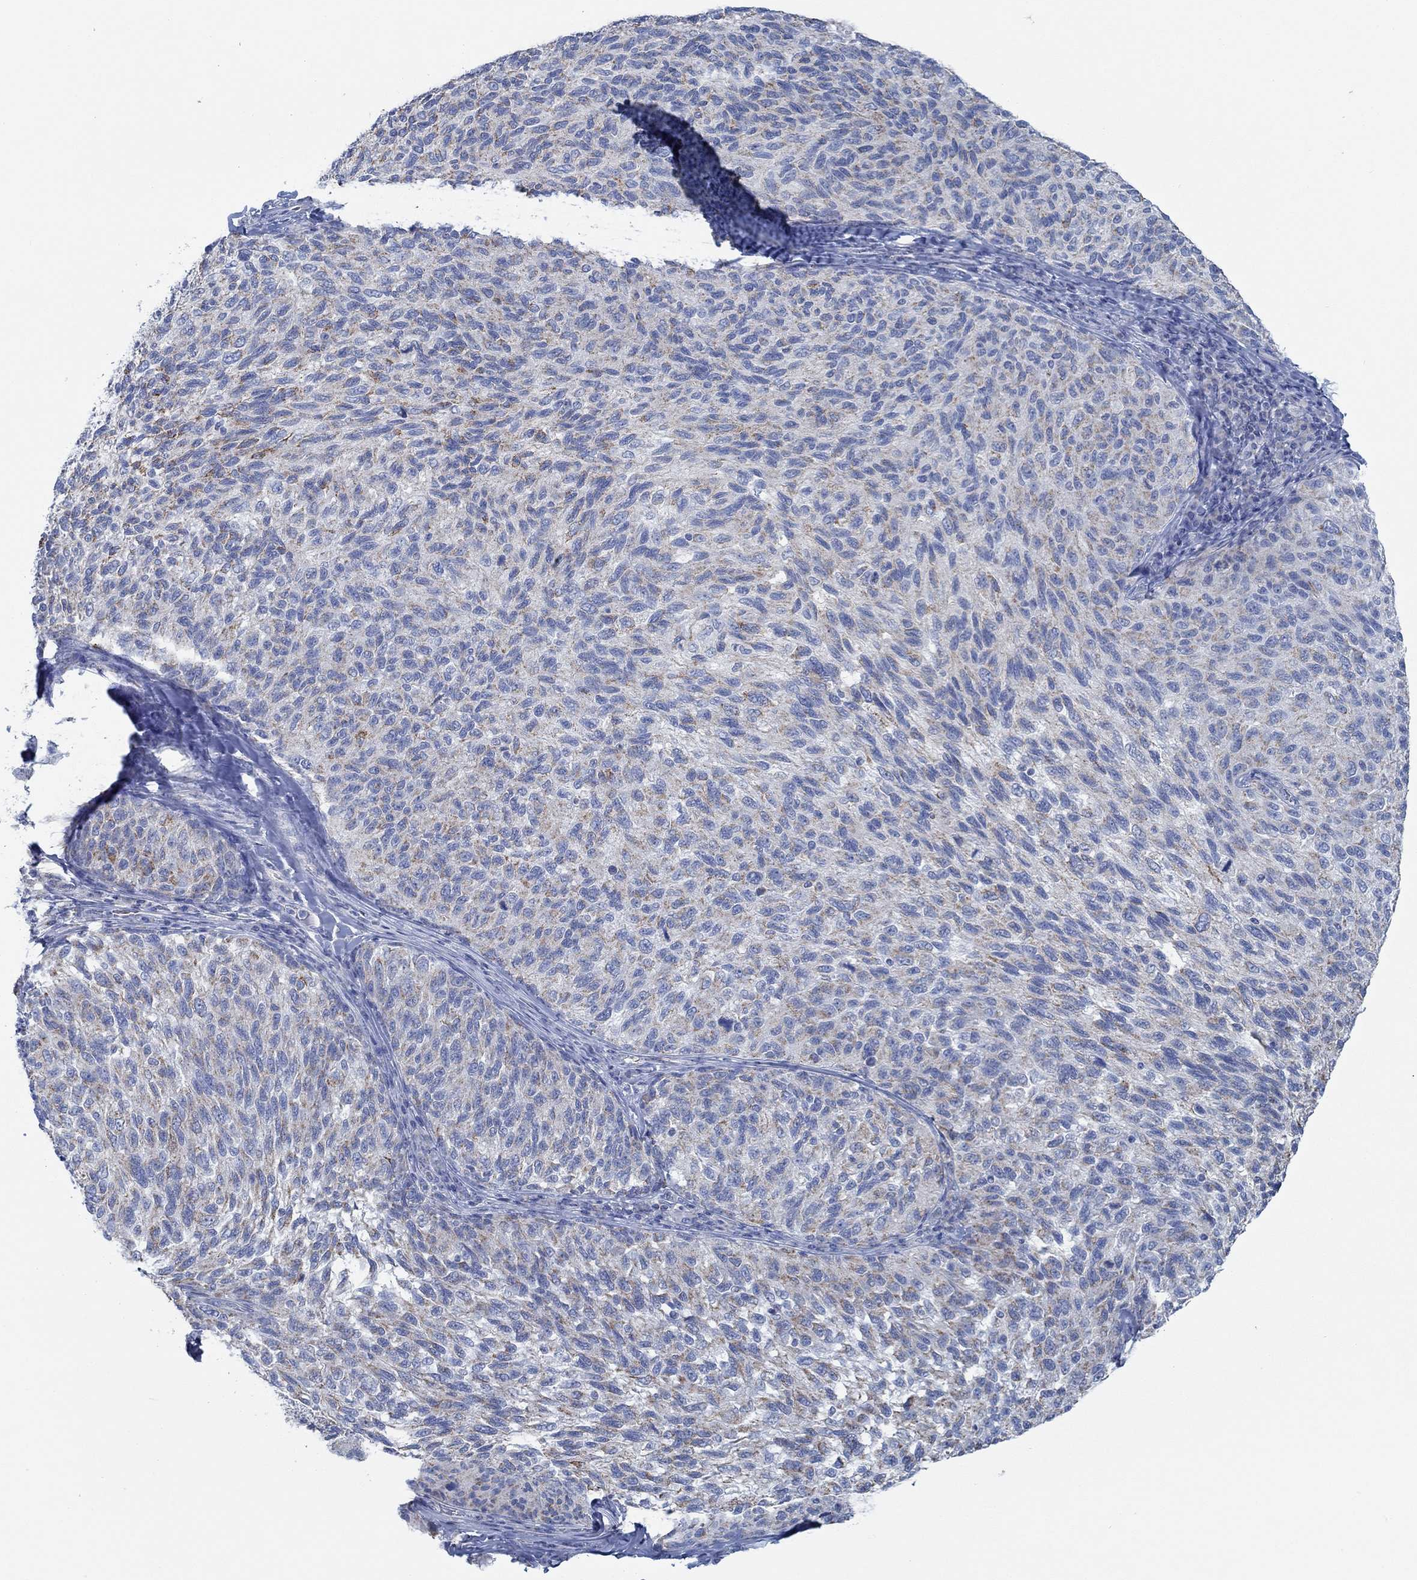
{"staining": {"intensity": "moderate", "quantity": "25%-75%", "location": "cytoplasmic/membranous"}, "tissue": "melanoma", "cell_type": "Tumor cells", "image_type": "cancer", "snomed": [{"axis": "morphology", "description": "Malignant melanoma, NOS"}, {"axis": "topography", "description": "Skin"}], "caption": "Moderate cytoplasmic/membranous expression for a protein is appreciated in about 25%-75% of tumor cells of melanoma using IHC.", "gene": "GLOD5", "patient": {"sex": "female", "age": 73}}